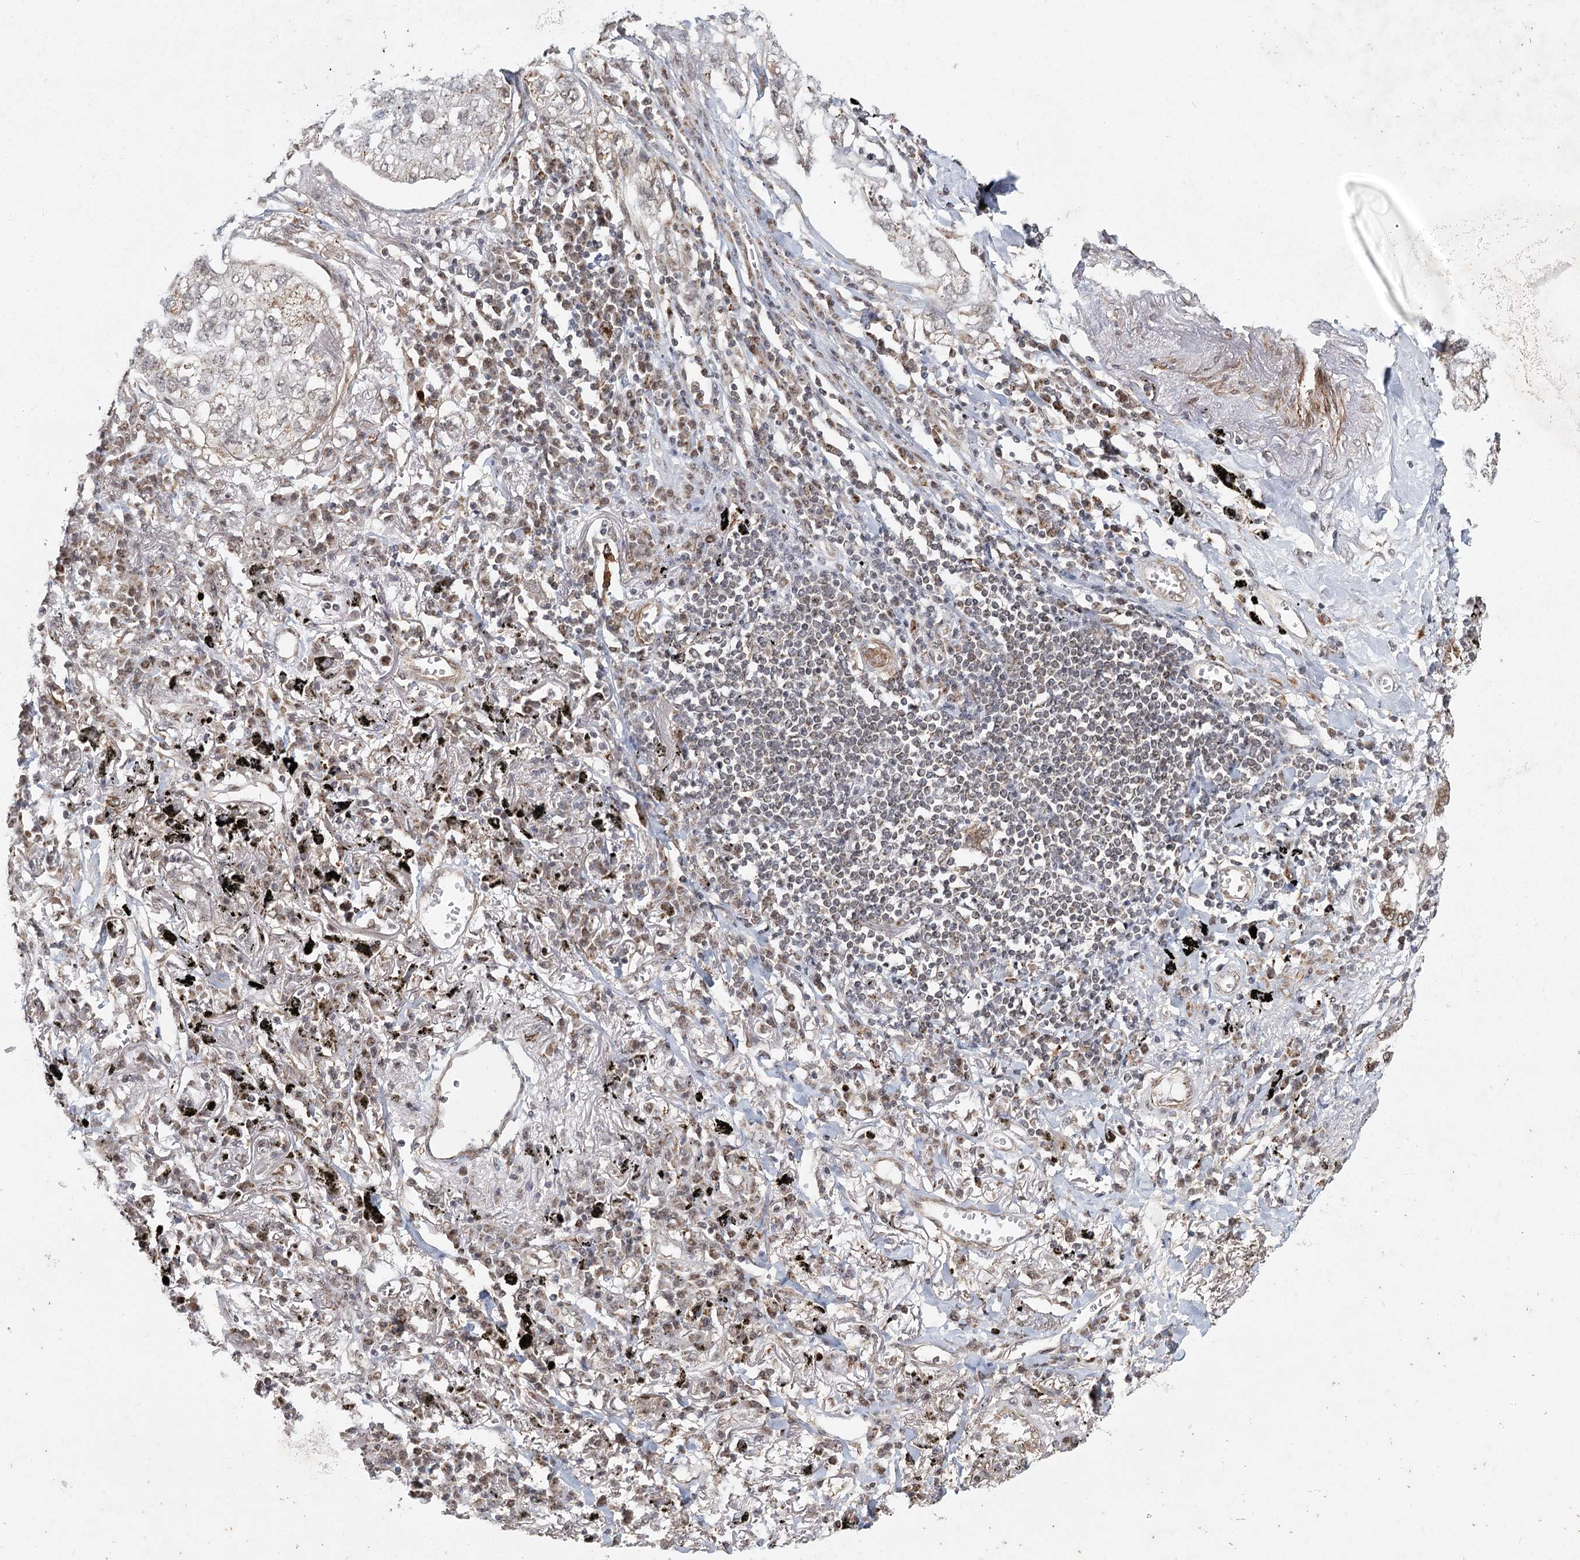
{"staining": {"intensity": "weak", "quantity": "<25%", "location": "cytoplasmic/membranous"}, "tissue": "lung cancer", "cell_type": "Tumor cells", "image_type": "cancer", "snomed": [{"axis": "morphology", "description": "Adenocarcinoma, NOS"}, {"axis": "topography", "description": "Lung"}], "caption": "This is a image of immunohistochemistry (IHC) staining of adenocarcinoma (lung), which shows no staining in tumor cells.", "gene": "ZCCHC24", "patient": {"sex": "male", "age": 65}}